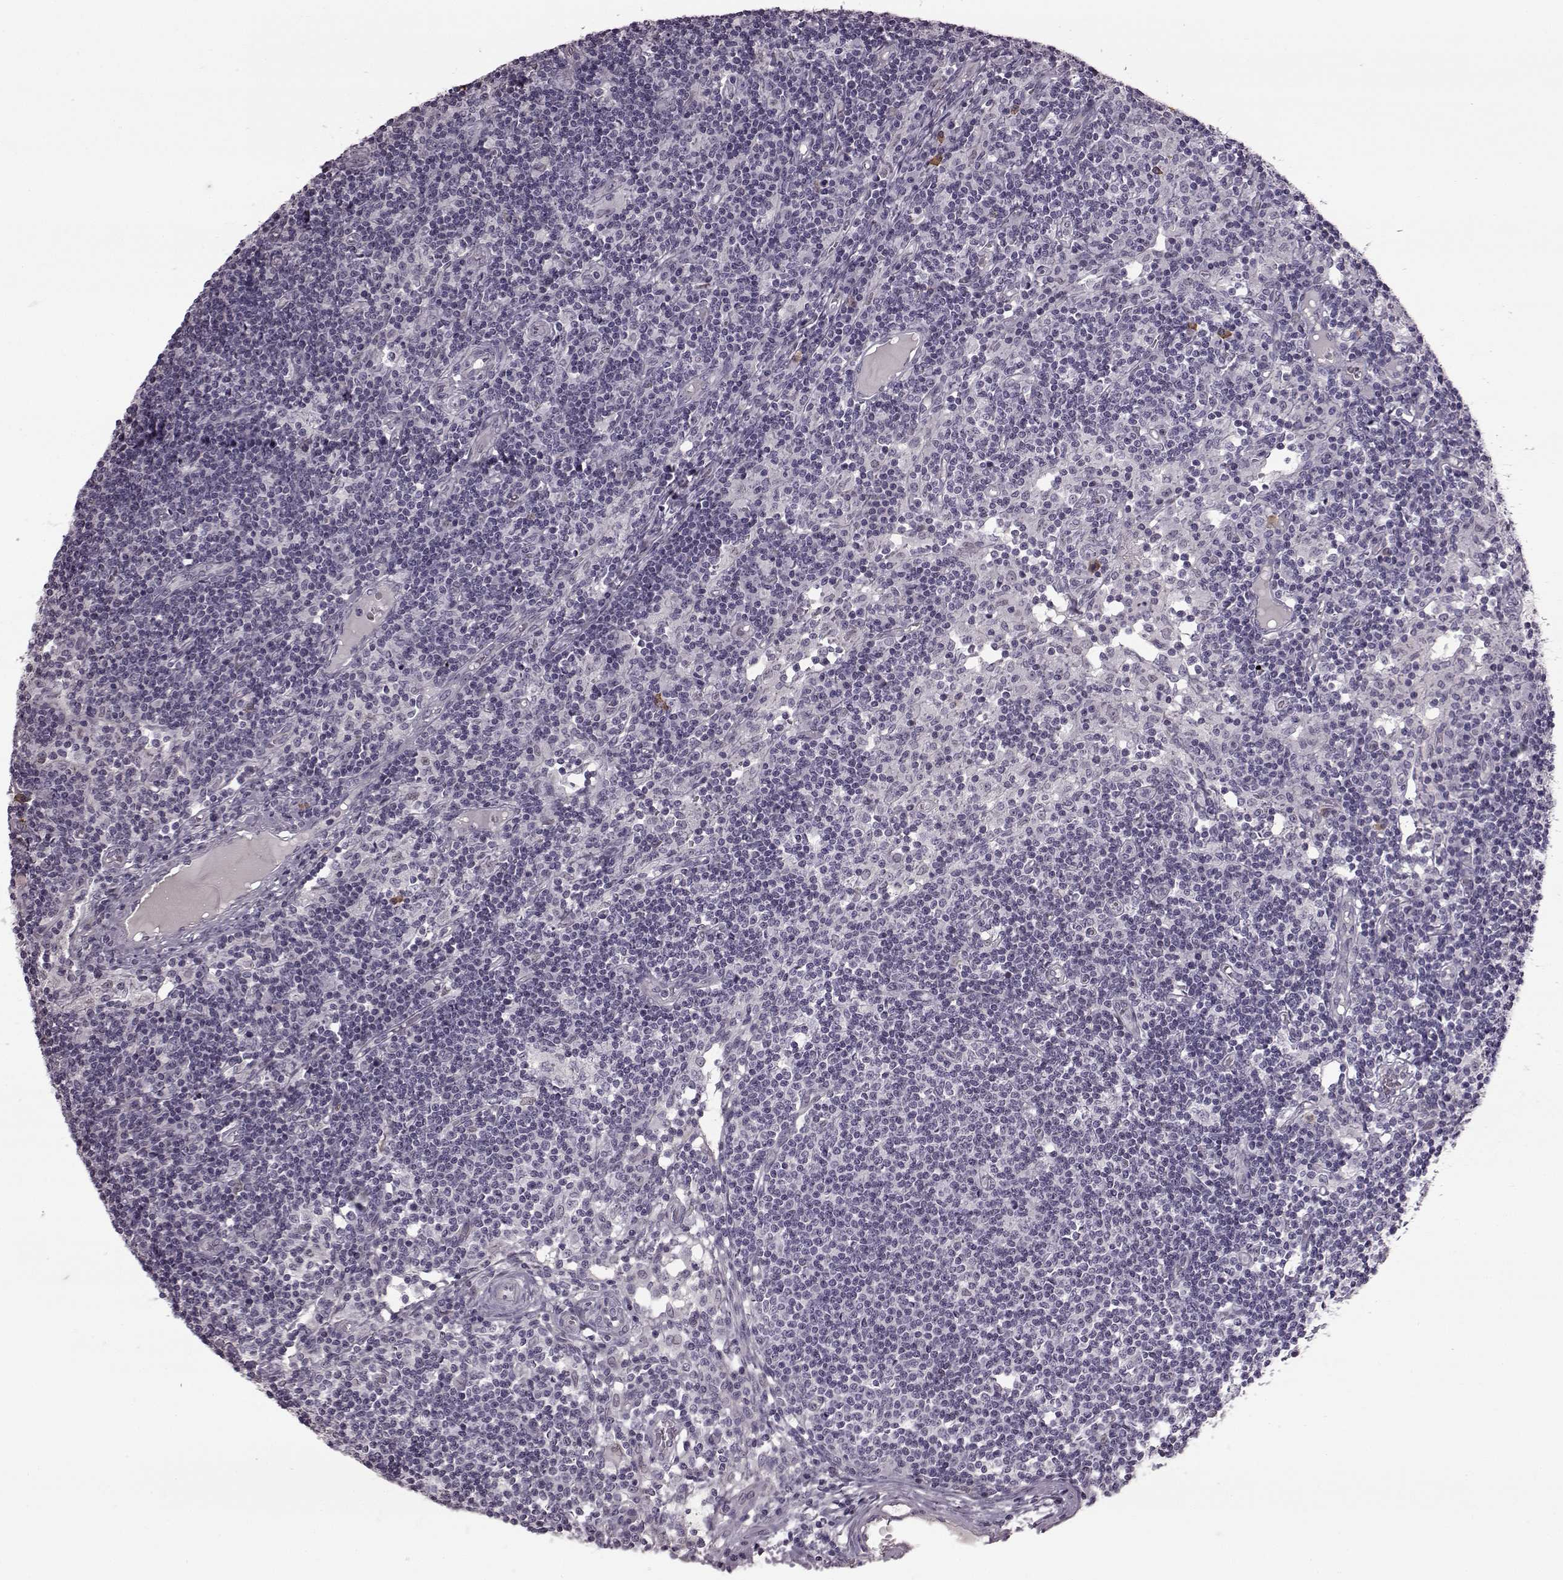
{"staining": {"intensity": "negative", "quantity": "none", "location": "none"}, "tissue": "lymph node", "cell_type": "Germinal center cells", "image_type": "normal", "snomed": [{"axis": "morphology", "description": "Normal tissue, NOS"}, {"axis": "topography", "description": "Lymph node"}], "caption": "A high-resolution histopathology image shows immunohistochemistry staining of benign lymph node, which shows no significant staining in germinal center cells.", "gene": "PRPH2", "patient": {"sex": "female", "age": 72}}